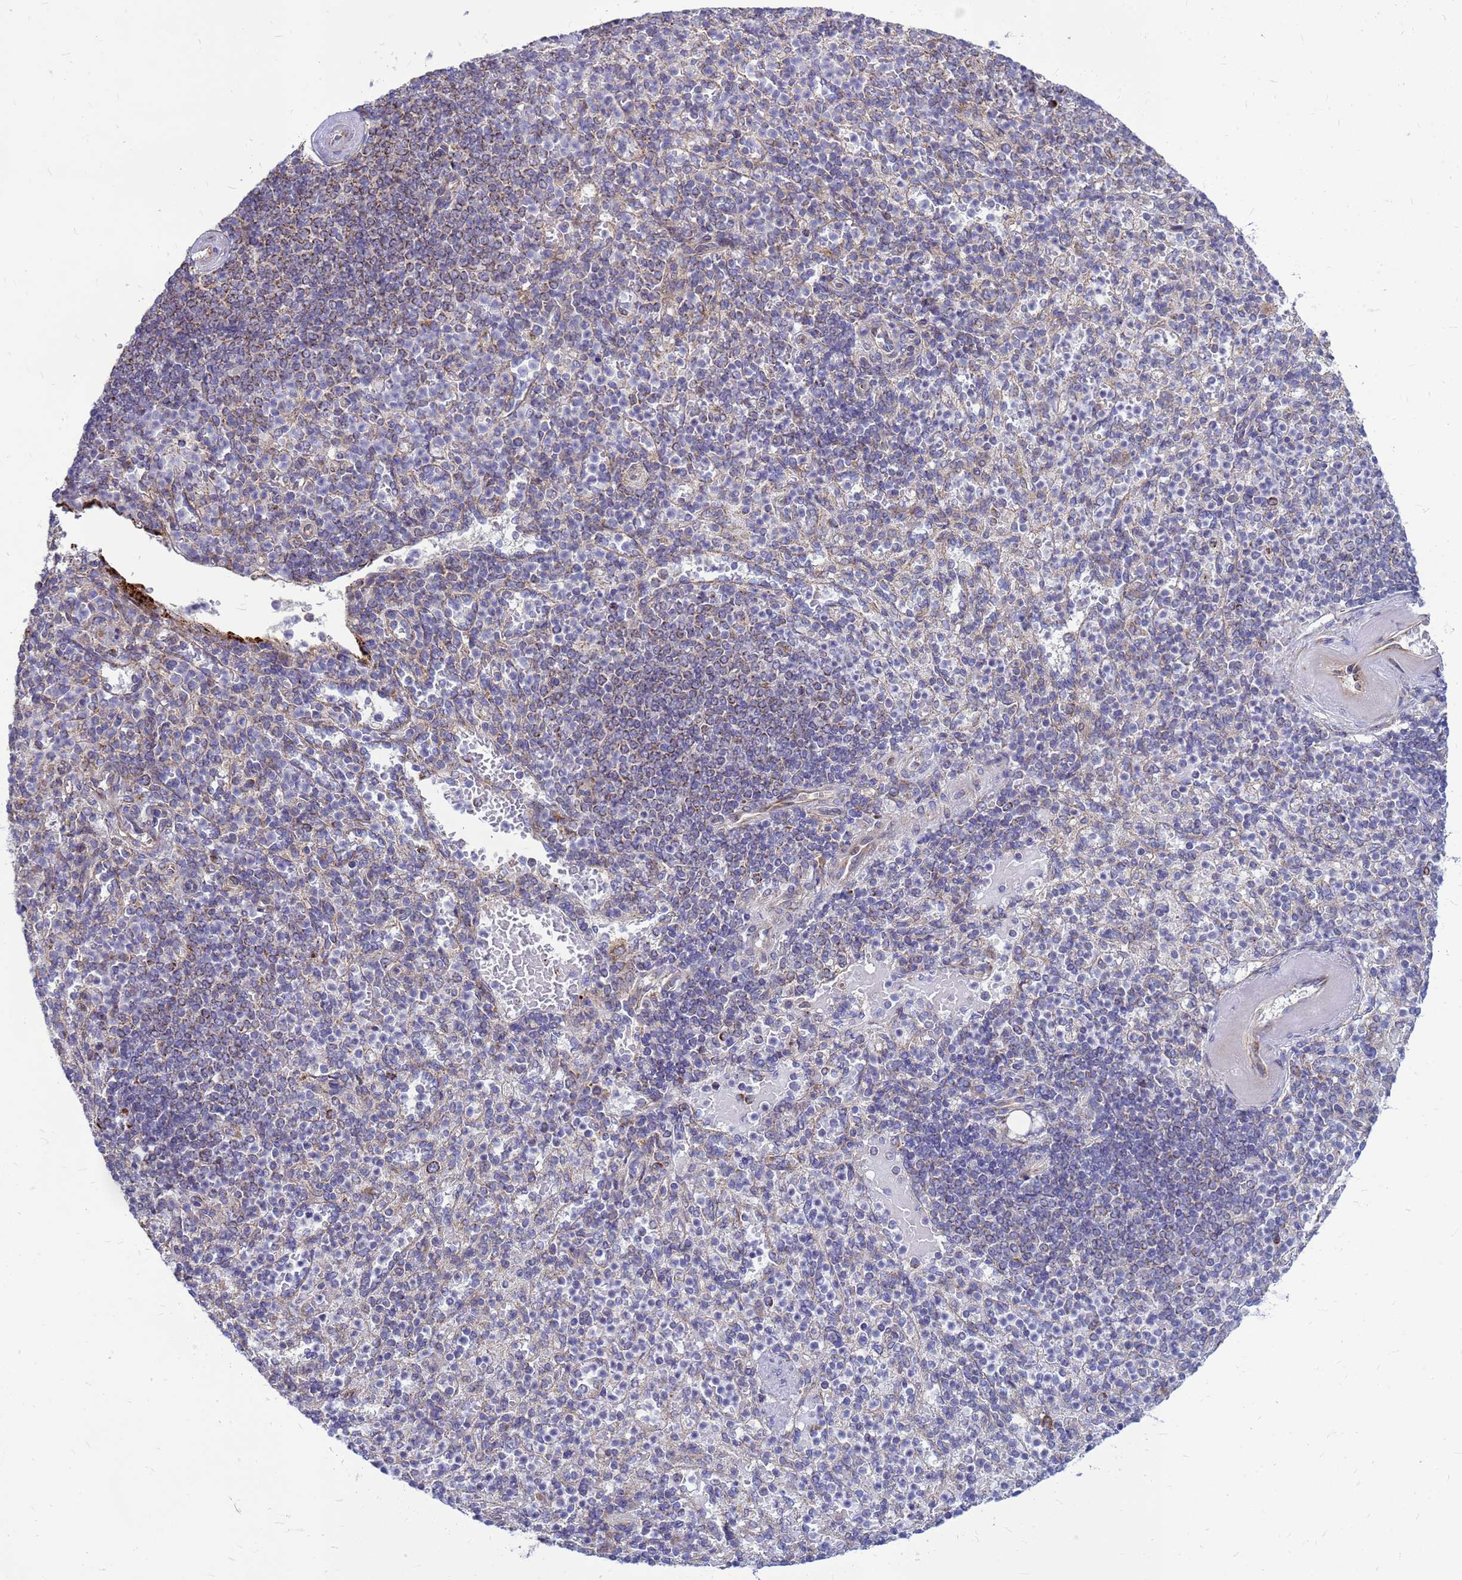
{"staining": {"intensity": "negative", "quantity": "none", "location": "none"}, "tissue": "spleen", "cell_type": "Cells in red pulp", "image_type": "normal", "snomed": [{"axis": "morphology", "description": "Normal tissue, NOS"}, {"axis": "topography", "description": "Spleen"}], "caption": "Cells in red pulp show no significant protein expression in unremarkable spleen.", "gene": "FSTL4", "patient": {"sex": "female", "age": 74}}